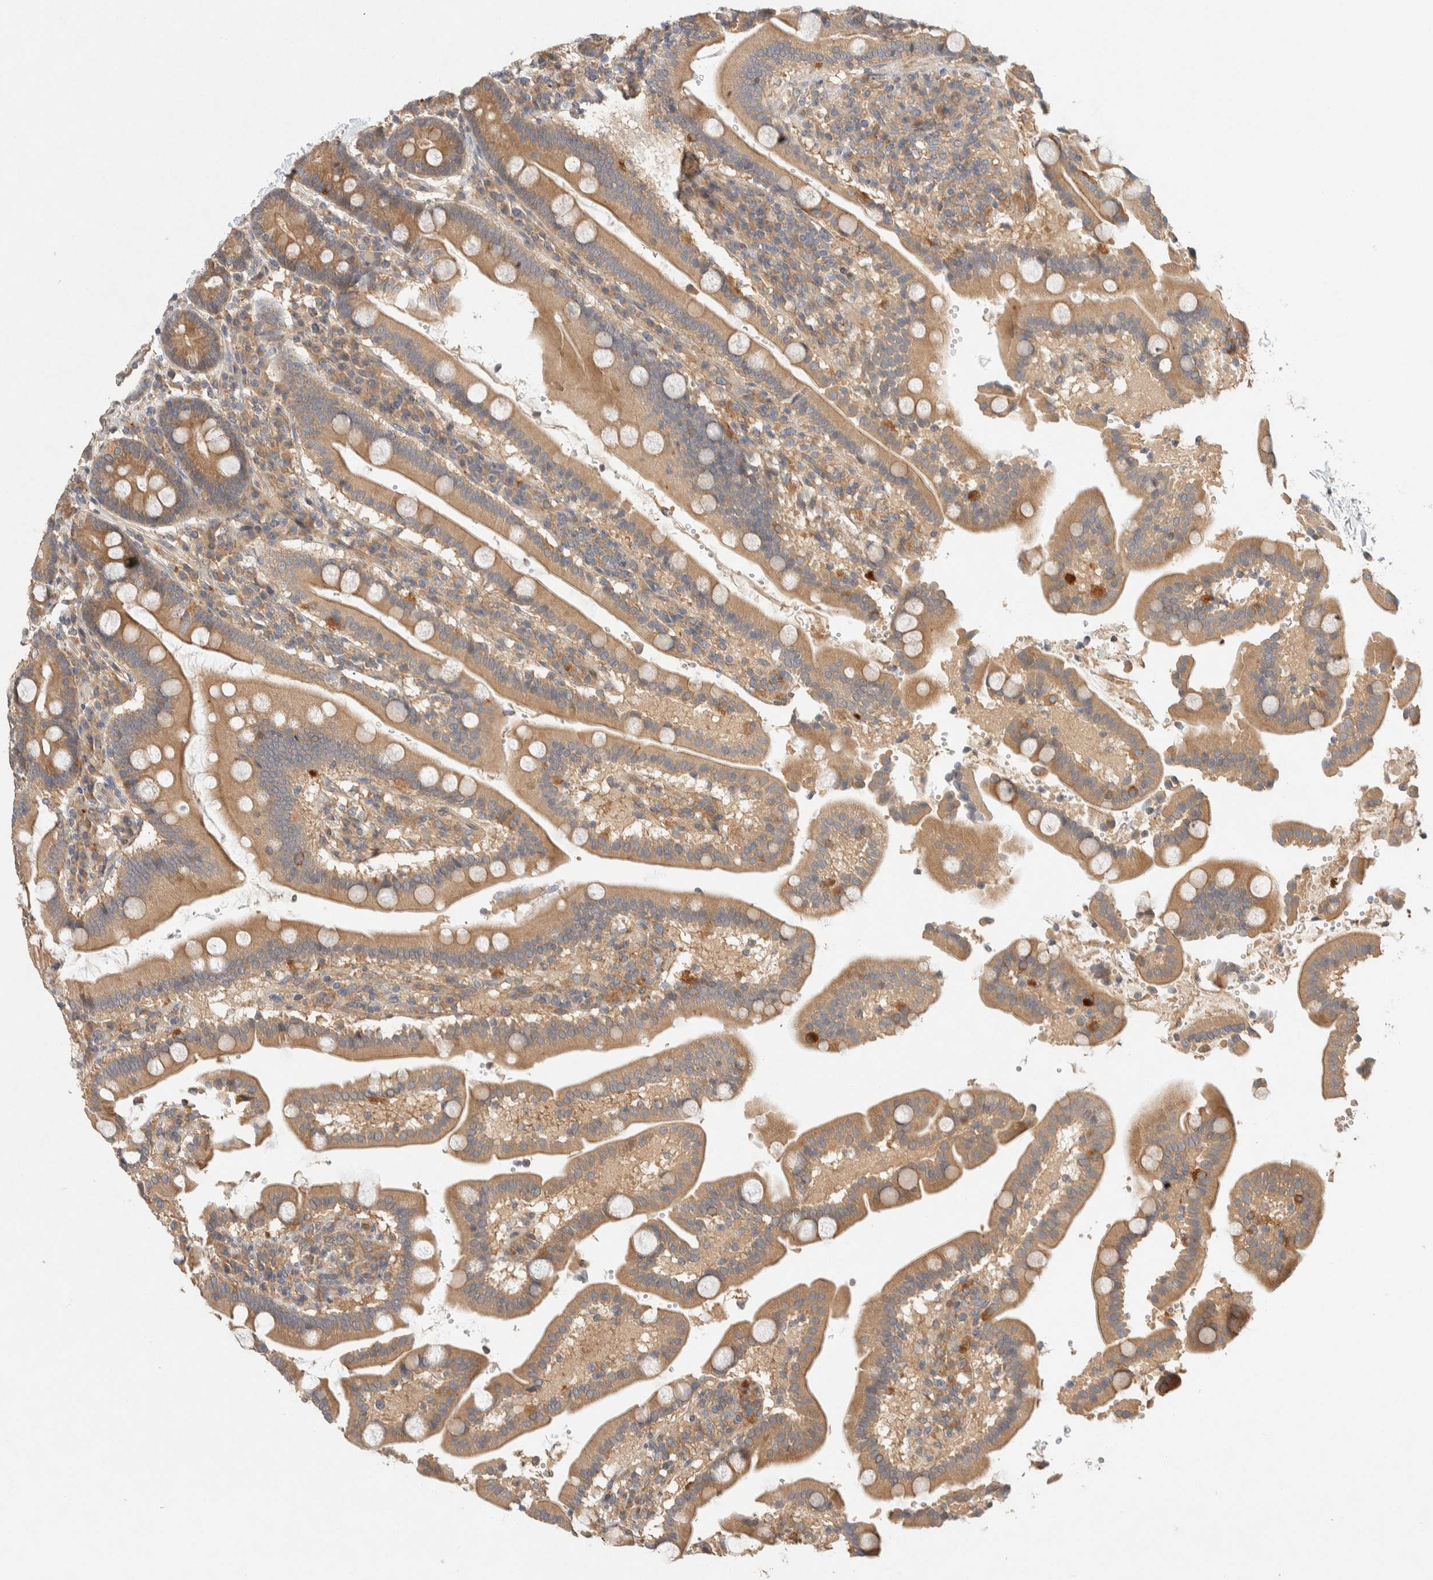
{"staining": {"intensity": "moderate", "quantity": ">75%", "location": "cytoplasmic/membranous"}, "tissue": "duodenum", "cell_type": "Glandular cells", "image_type": "normal", "snomed": [{"axis": "morphology", "description": "Normal tissue, NOS"}, {"axis": "topography", "description": "Small intestine, NOS"}], "caption": "Moderate cytoplasmic/membranous protein positivity is identified in about >75% of glandular cells in duodenum.", "gene": "PXK", "patient": {"sex": "female", "age": 71}}